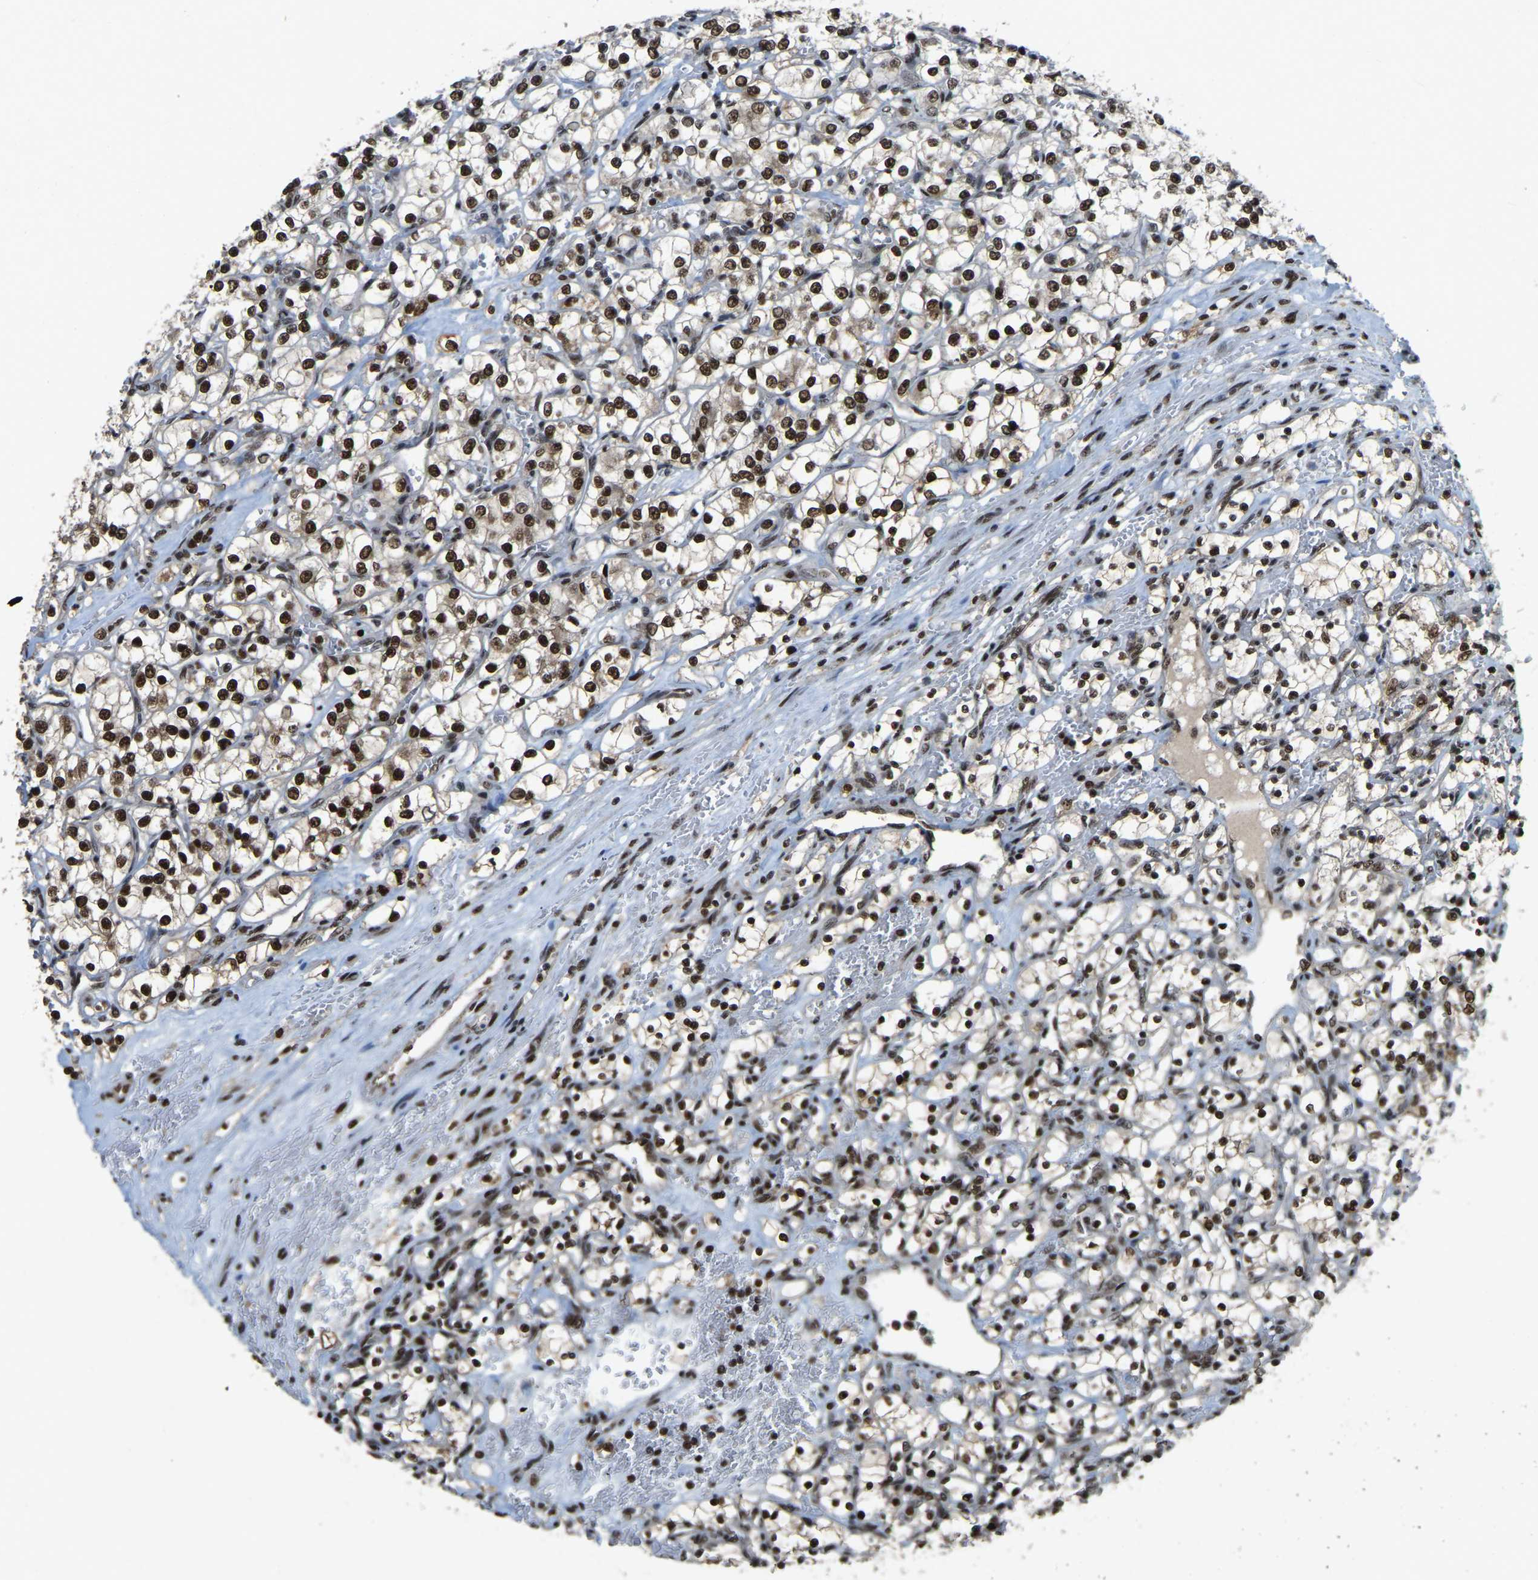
{"staining": {"intensity": "strong", "quantity": ">75%", "location": "nuclear"}, "tissue": "renal cancer", "cell_type": "Tumor cells", "image_type": "cancer", "snomed": [{"axis": "morphology", "description": "Adenocarcinoma, NOS"}, {"axis": "topography", "description": "Kidney"}], "caption": "Adenocarcinoma (renal) stained with a brown dye demonstrates strong nuclear positive staining in approximately >75% of tumor cells.", "gene": "TBL1XR1", "patient": {"sex": "female", "age": 69}}